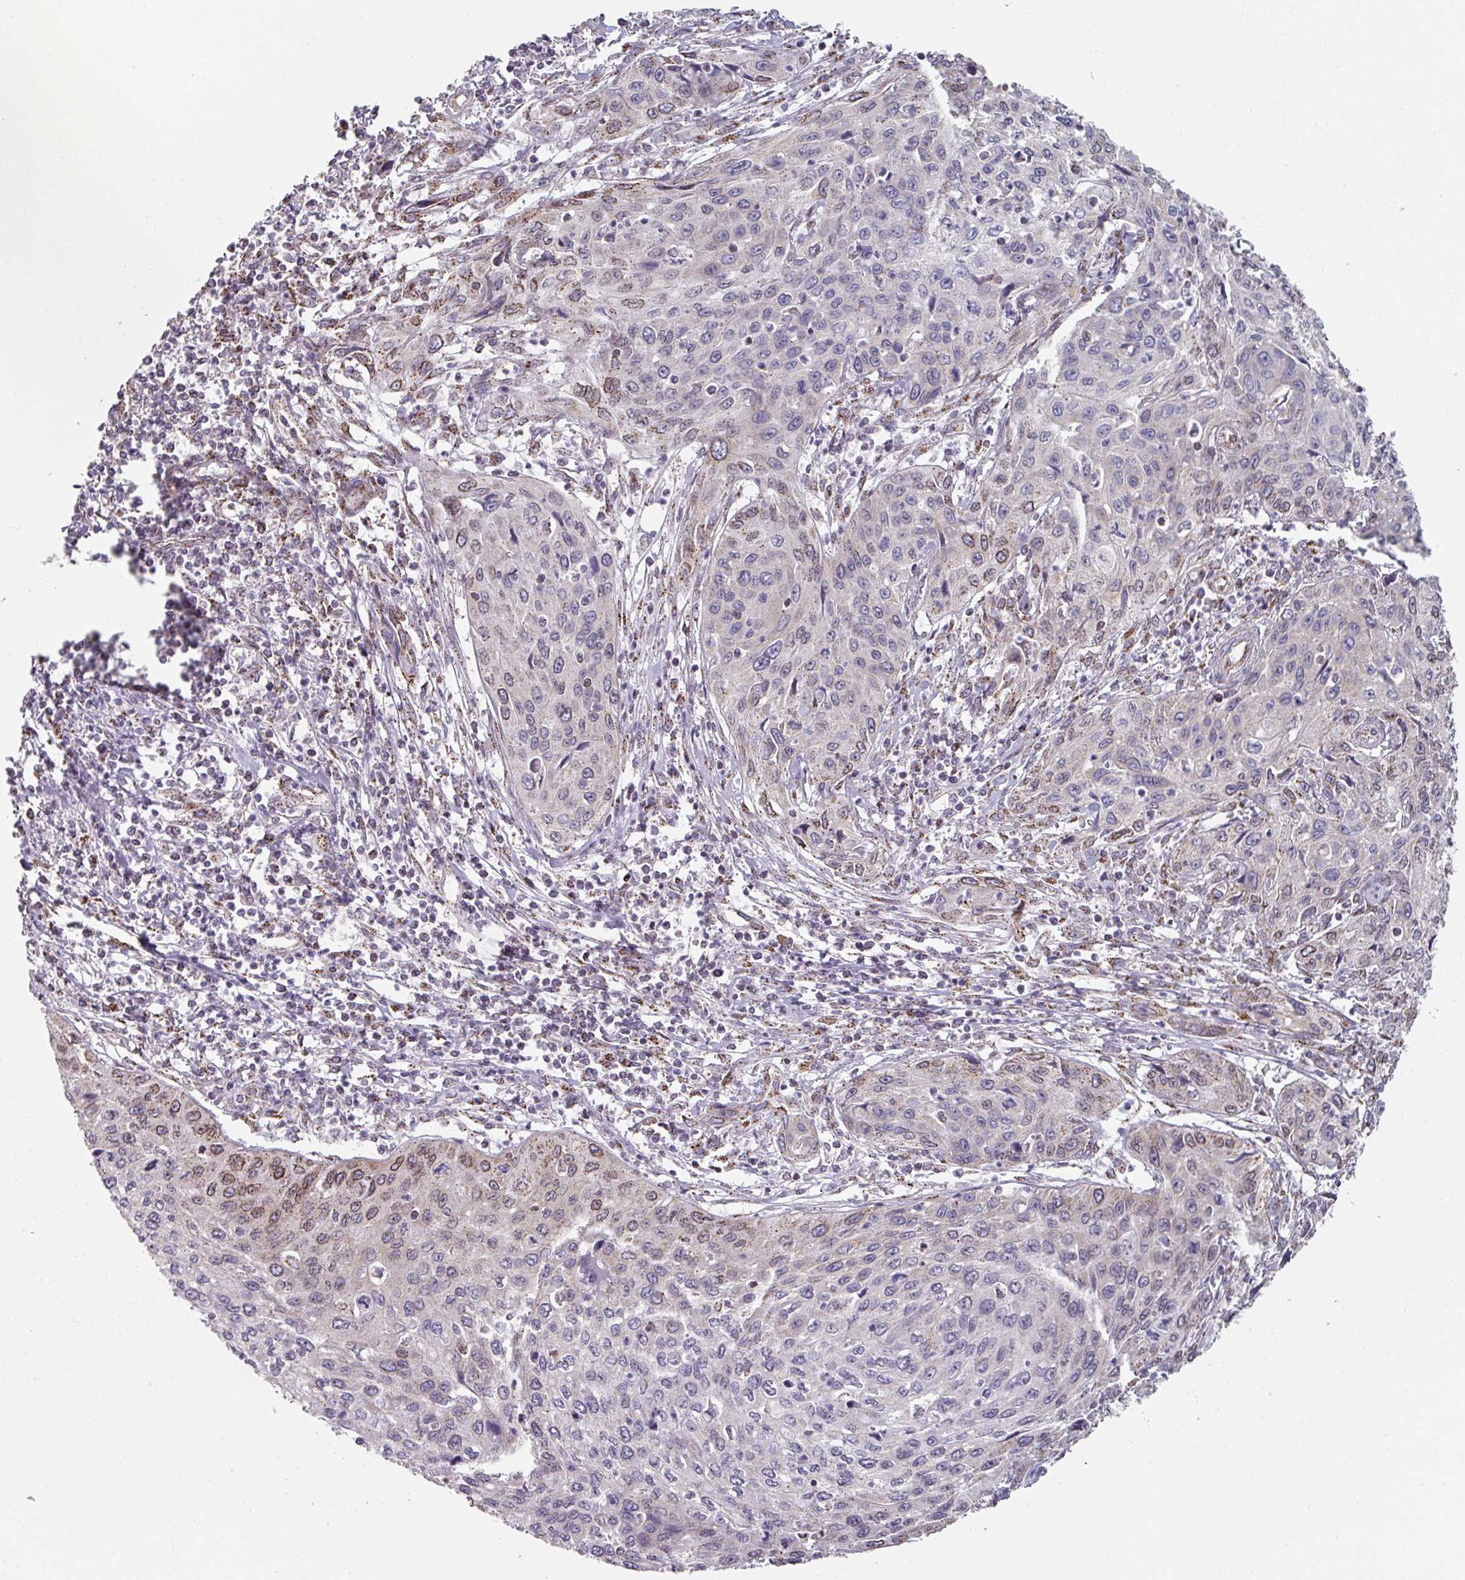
{"staining": {"intensity": "moderate", "quantity": "<25%", "location": "cytoplasmic/membranous"}, "tissue": "cervical cancer", "cell_type": "Tumor cells", "image_type": "cancer", "snomed": [{"axis": "morphology", "description": "Squamous cell carcinoma, NOS"}, {"axis": "topography", "description": "Cervix"}], "caption": "Tumor cells show low levels of moderate cytoplasmic/membranous staining in approximately <25% of cells in cervical cancer (squamous cell carcinoma). (IHC, brightfield microscopy, high magnification).", "gene": "CCDC85B", "patient": {"sex": "female", "age": 32}}